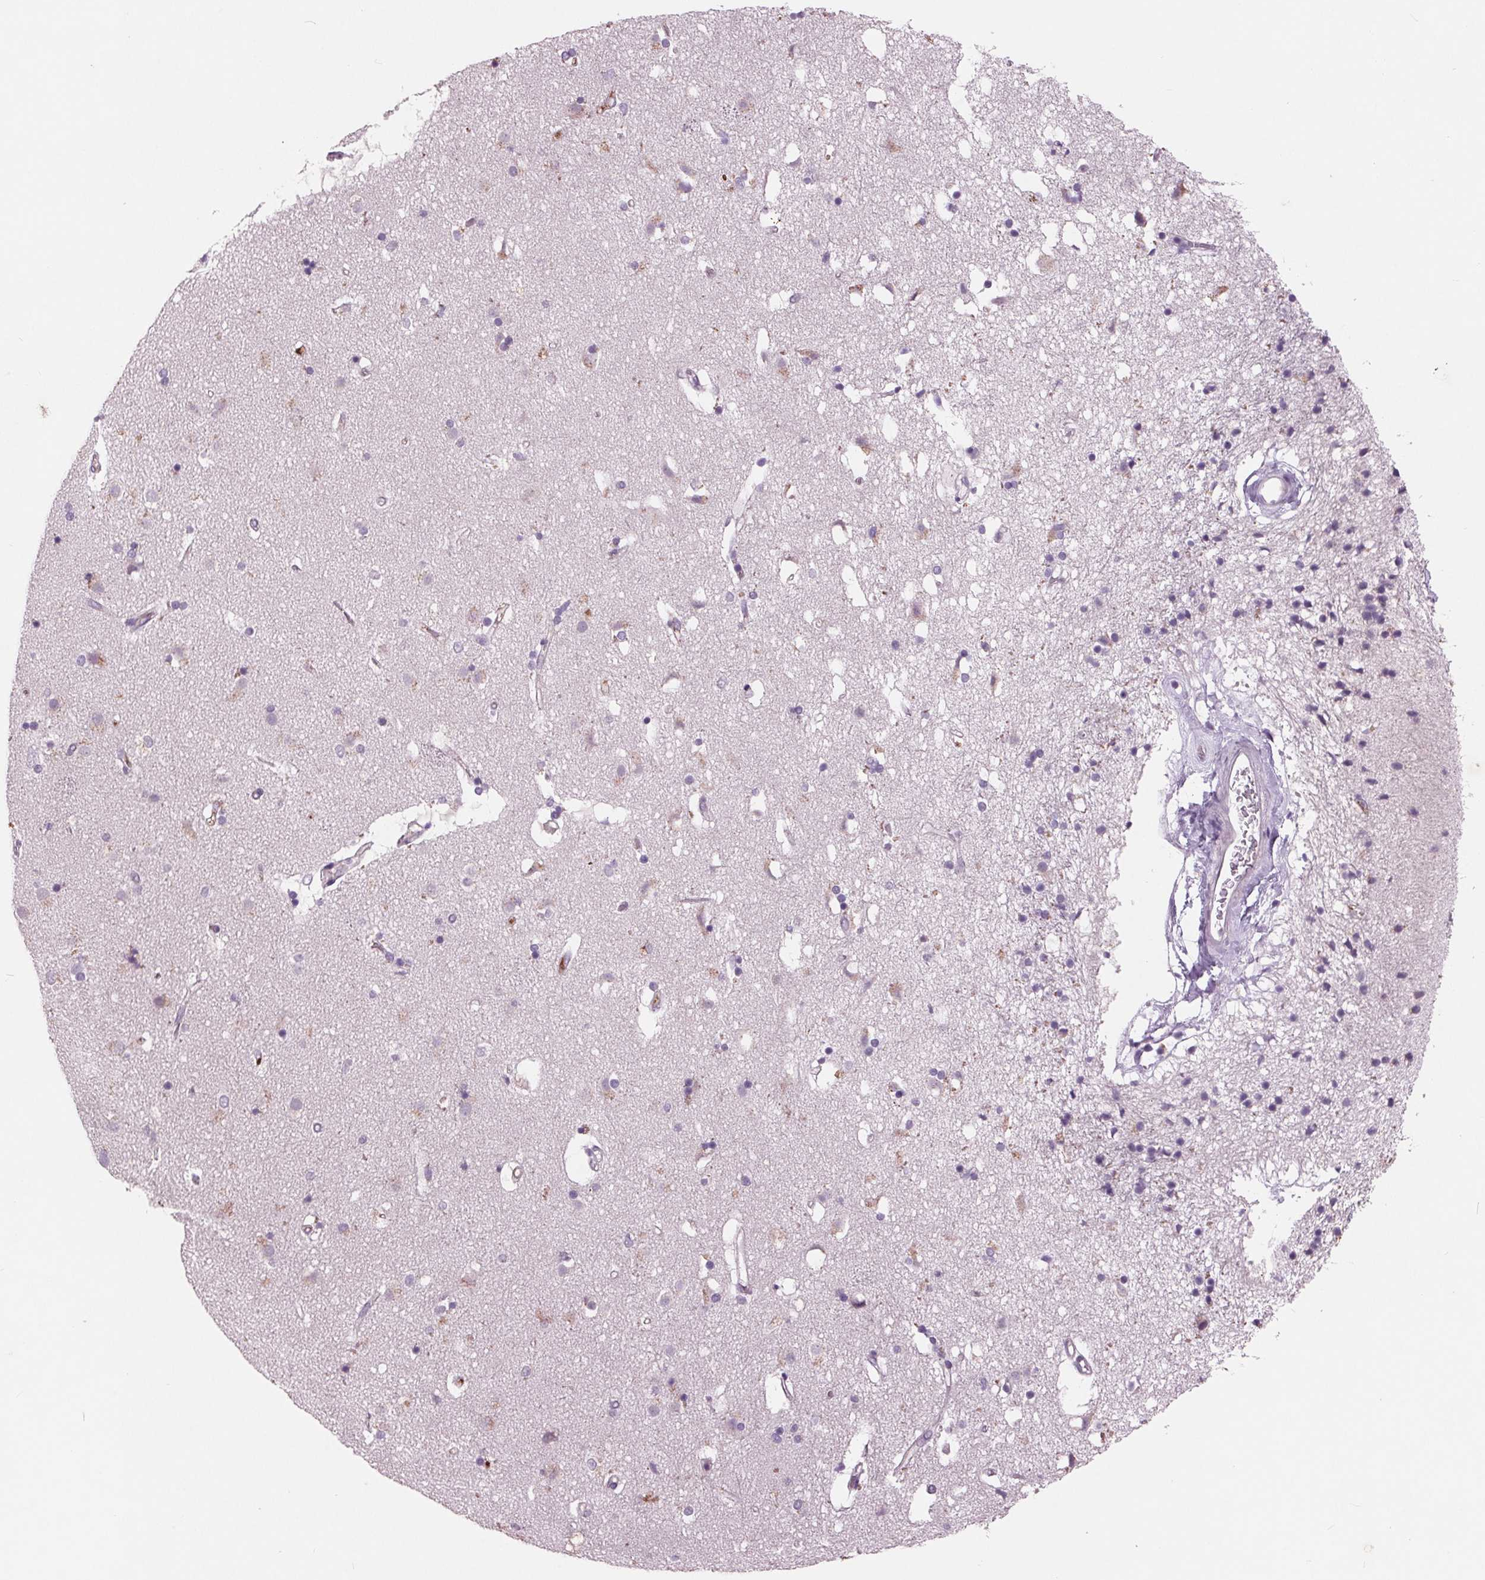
{"staining": {"intensity": "negative", "quantity": "none", "location": "none"}, "tissue": "caudate", "cell_type": "Glial cells", "image_type": "normal", "snomed": [{"axis": "morphology", "description": "Normal tissue, NOS"}, {"axis": "topography", "description": "Lateral ventricle wall"}], "caption": "IHC micrograph of normal caudate: human caudate stained with DAB (3,3'-diaminobenzidine) exhibits no significant protein staining in glial cells.", "gene": "C6", "patient": {"sex": "female", "age": 71}}